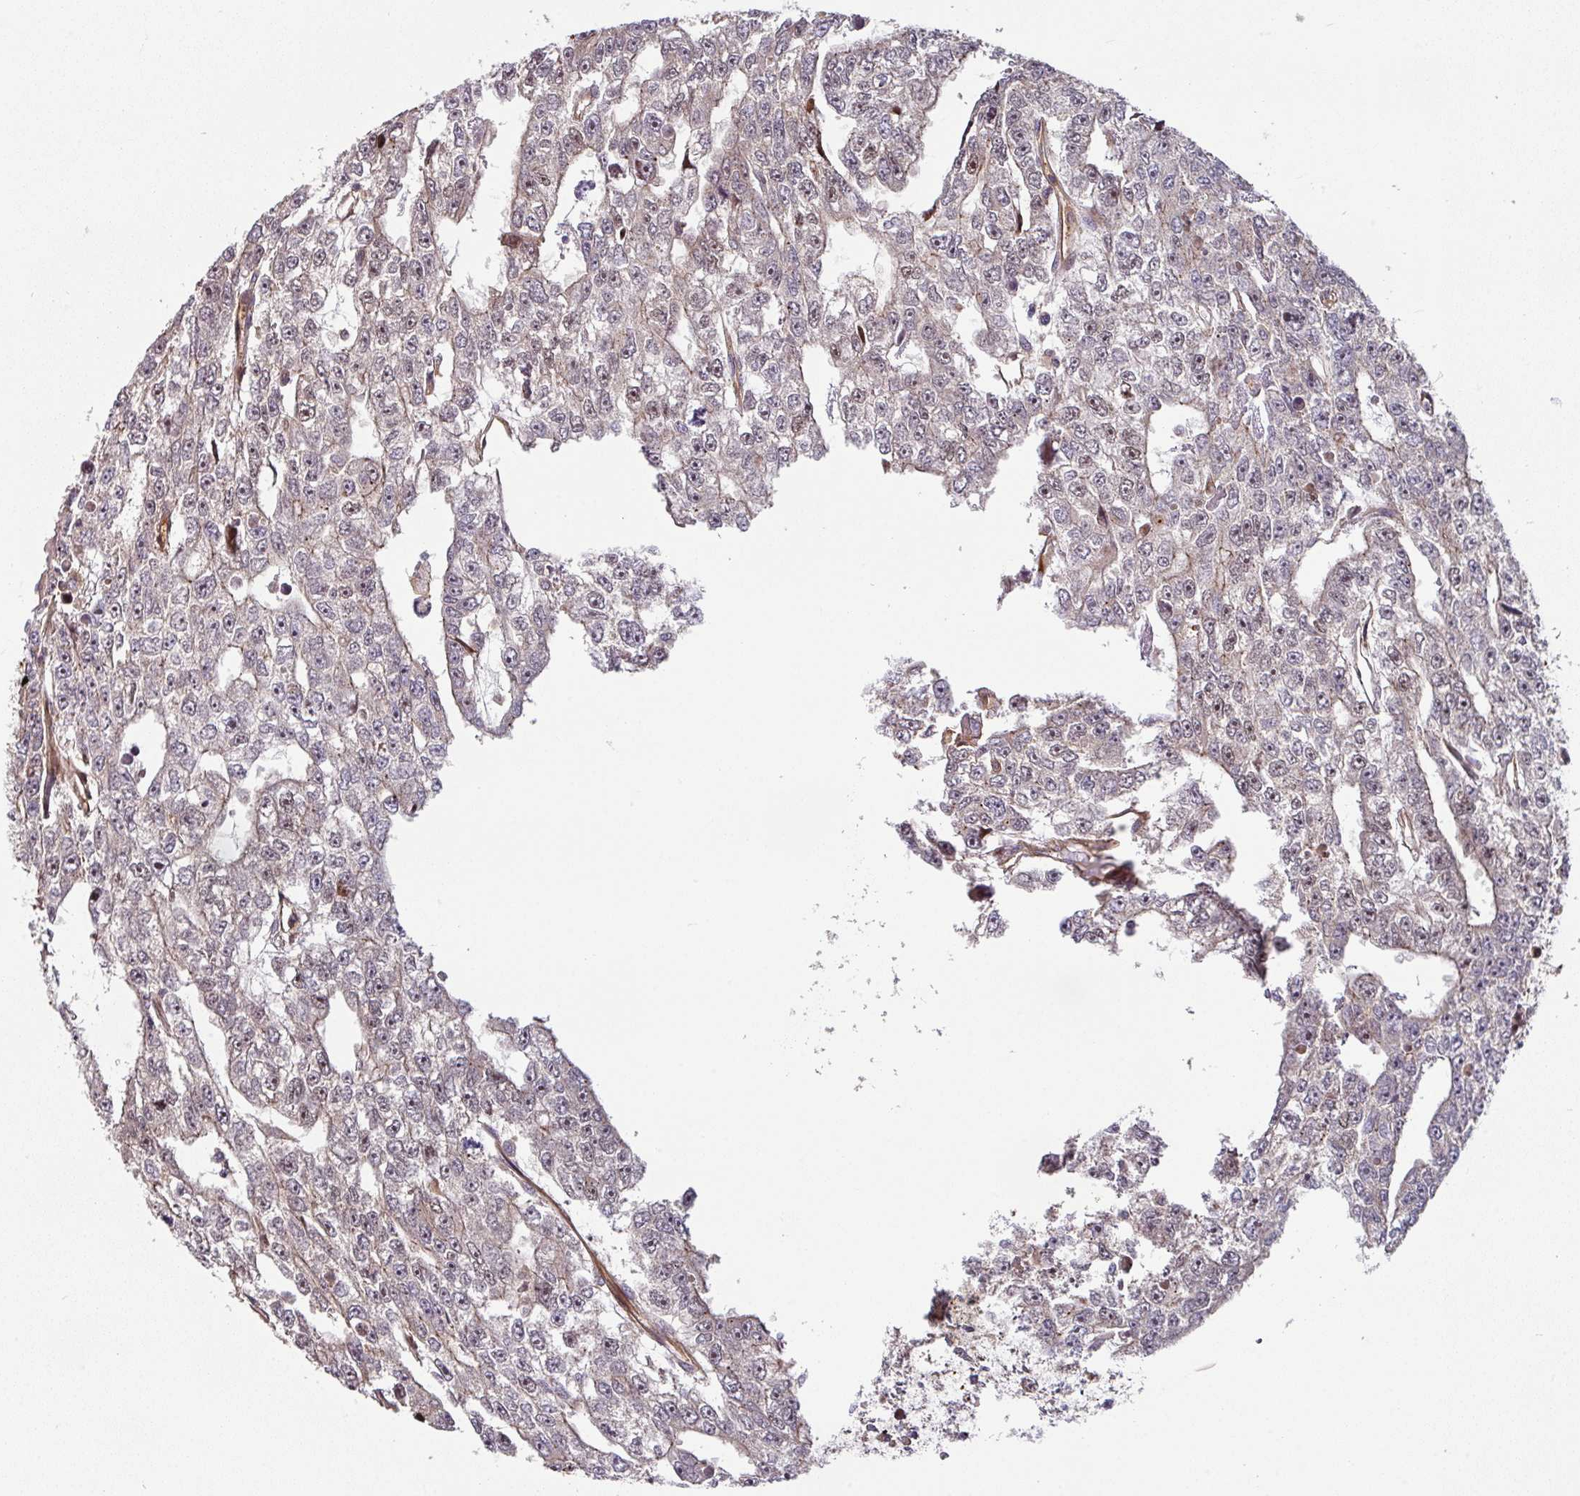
{"staining": {"intensity": "weak", "quantity": "<25%", "location": "cytoplasmic/membranous"}, "tissue": "testis cancer", "cell_type": "Tumor cells", "image_type": "cancer", "snomed": [{"axis": "morphology", "description": "Carcinoma, Embryonal, NOS"}, {"axis": "topography", "description": "Testis"}], "caption": "Tumor cells show no significant protein staining in testis embryonal carcinoma.", "gene": "CASP2", "patient": {"sex": "male", "age": 20}}